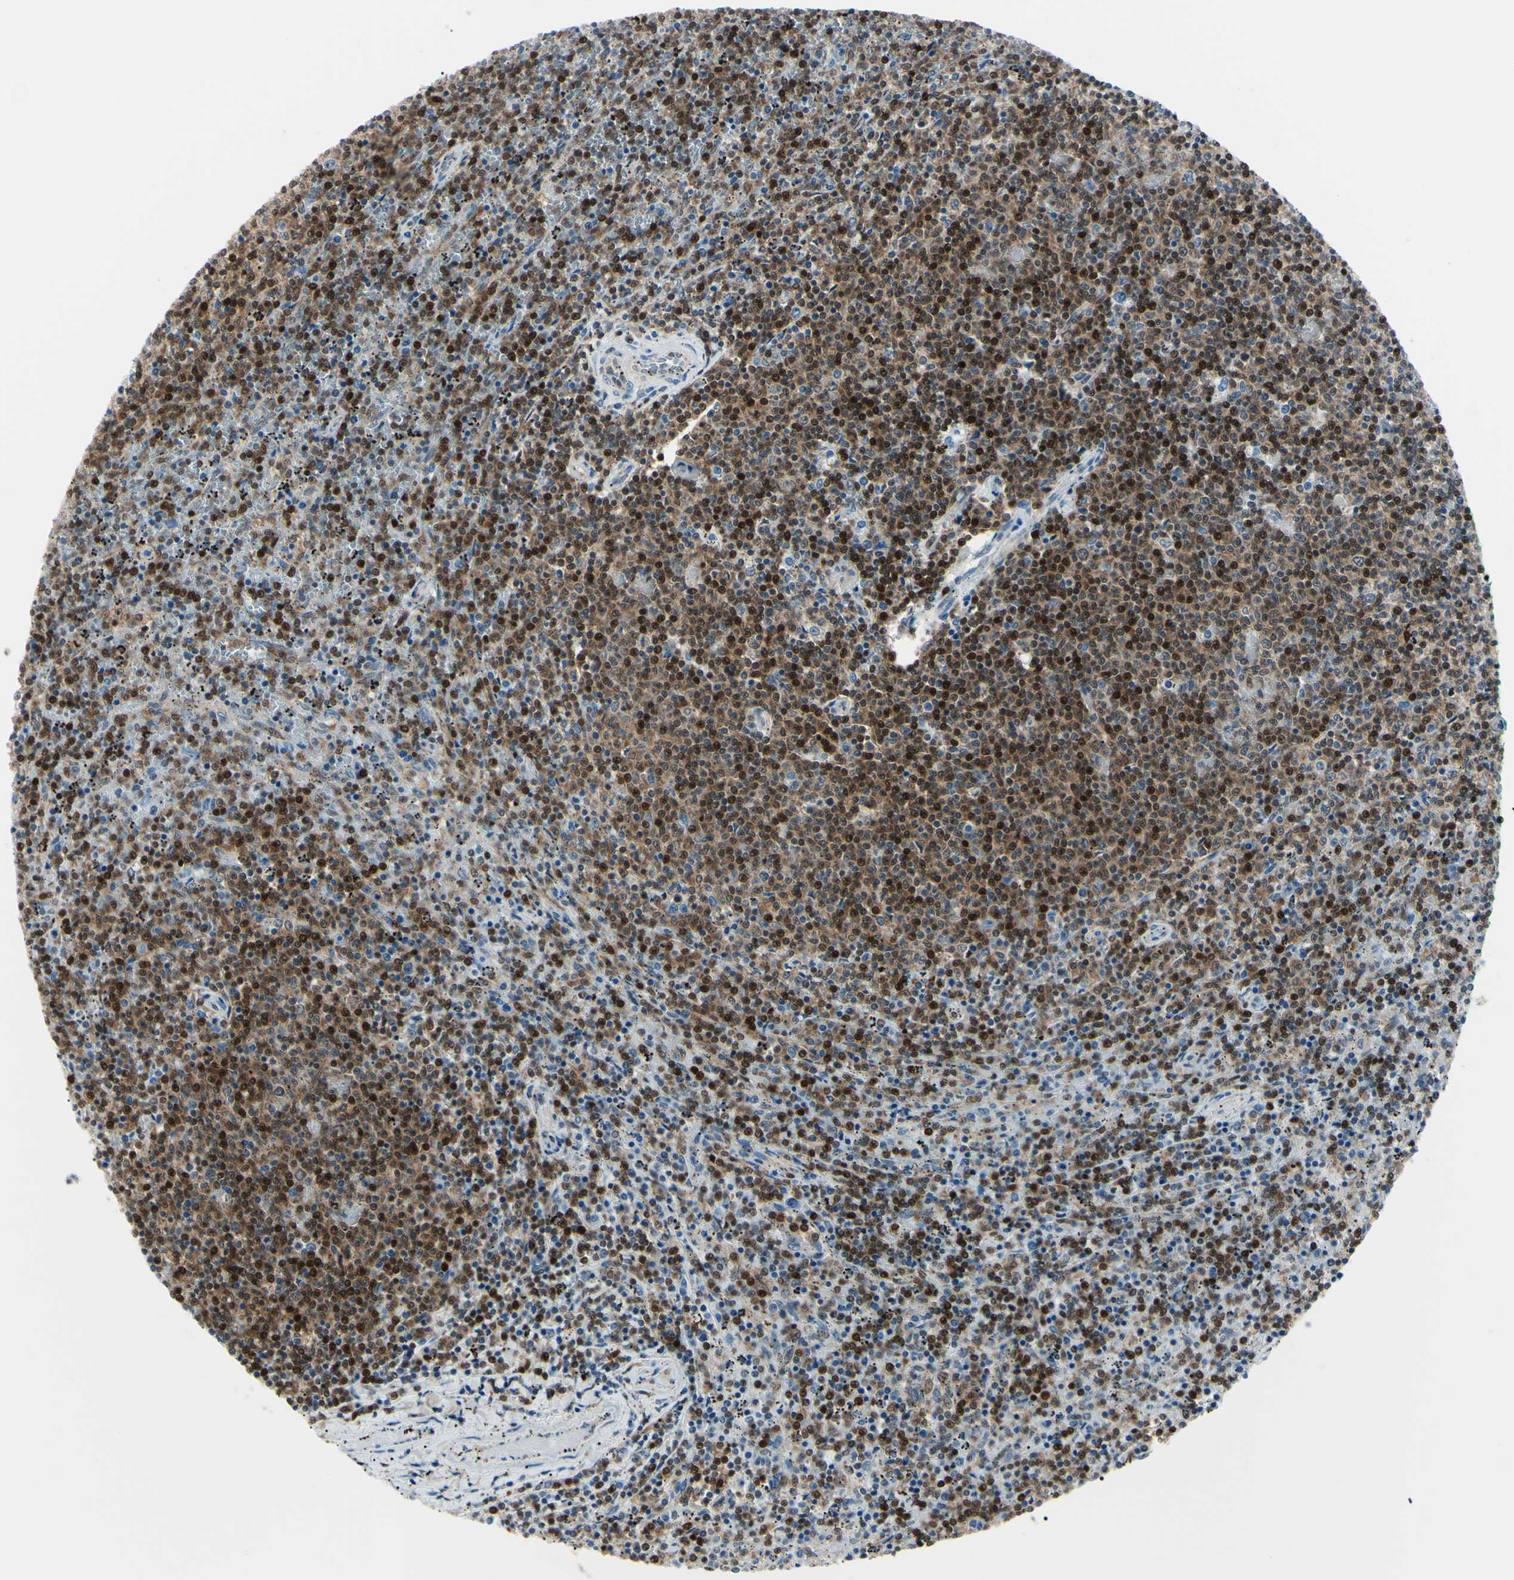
{"staining": {"intensity": "moderate", "quantity": ">75%", "location": "cytoplasmic/membranous,nuclear"}, "tissue": "lymphoma", "cell_type": "Tumor cells", "image_type": "cancer", "snomed": [{"axis": "morphology", "description": "Malignant lymphoma, non-Hodgkin's type, Low grade"}, {"axis": "topography", "description": "Spleen"}], "caption": "Lymphoma was stained to show a protein in brown. There is medium levels of moderate cytoplasmic/membranous and nuclear positivity in about >75% of tumor cells.", "gene": "PGK1", "patient": {"sex": "female", "age": 50}}